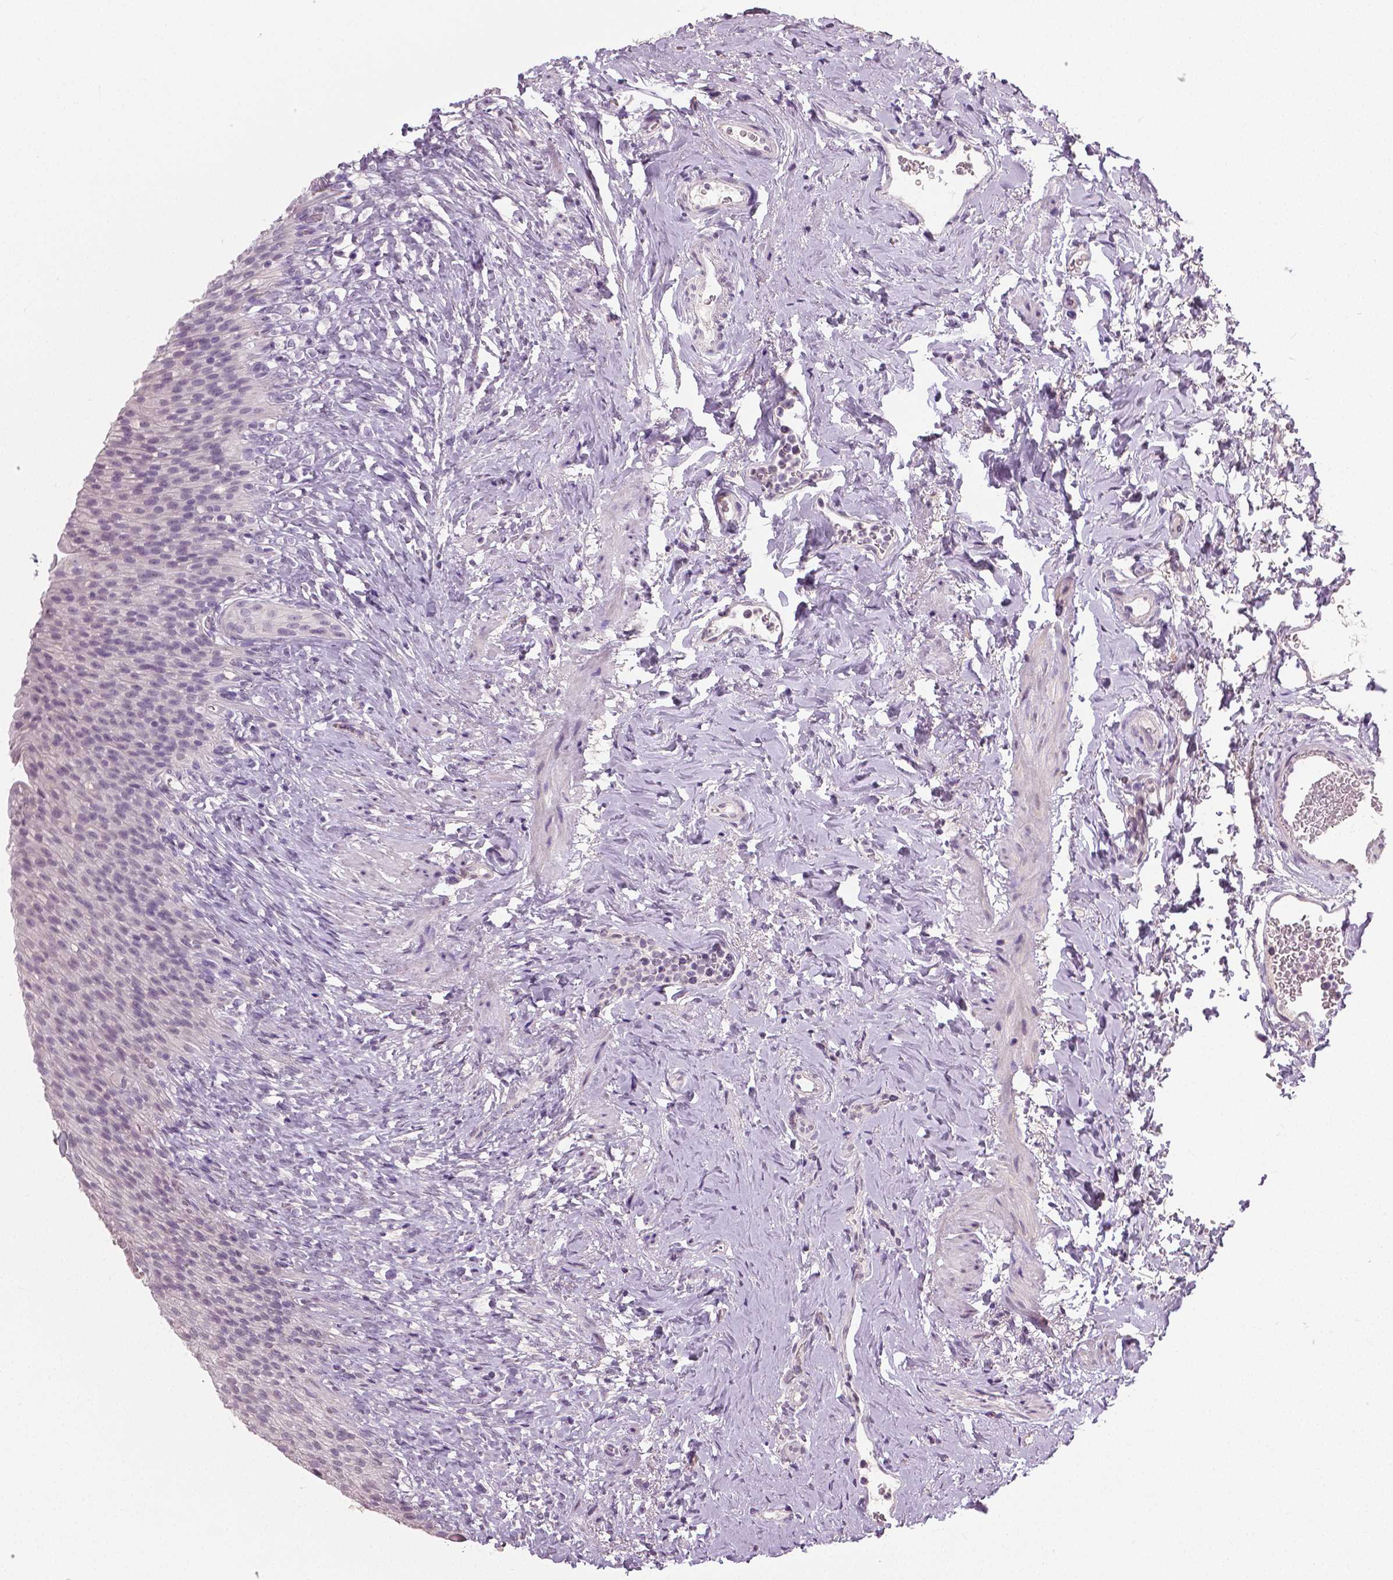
{"staining": {"intensity": "negative", "quantity": "none", "location": "none"}, "tissue": "urinary bladder", "cell_type": "Urothelial cells", "image_type": "normal", "snomed": [{"axis": "morphology", "description": "Normal tissue, NOS"}, {"axis": "topography", "description": "Urinary bladder"}, {"axis": "topography", "description": "Prostate"}], "caption": "This is an IHC histopathology image of normal urinary bladder. There is no staining in urothelial cells.", "gene": "NECAB1", "patient": {"sex": "male", "age": 76}}